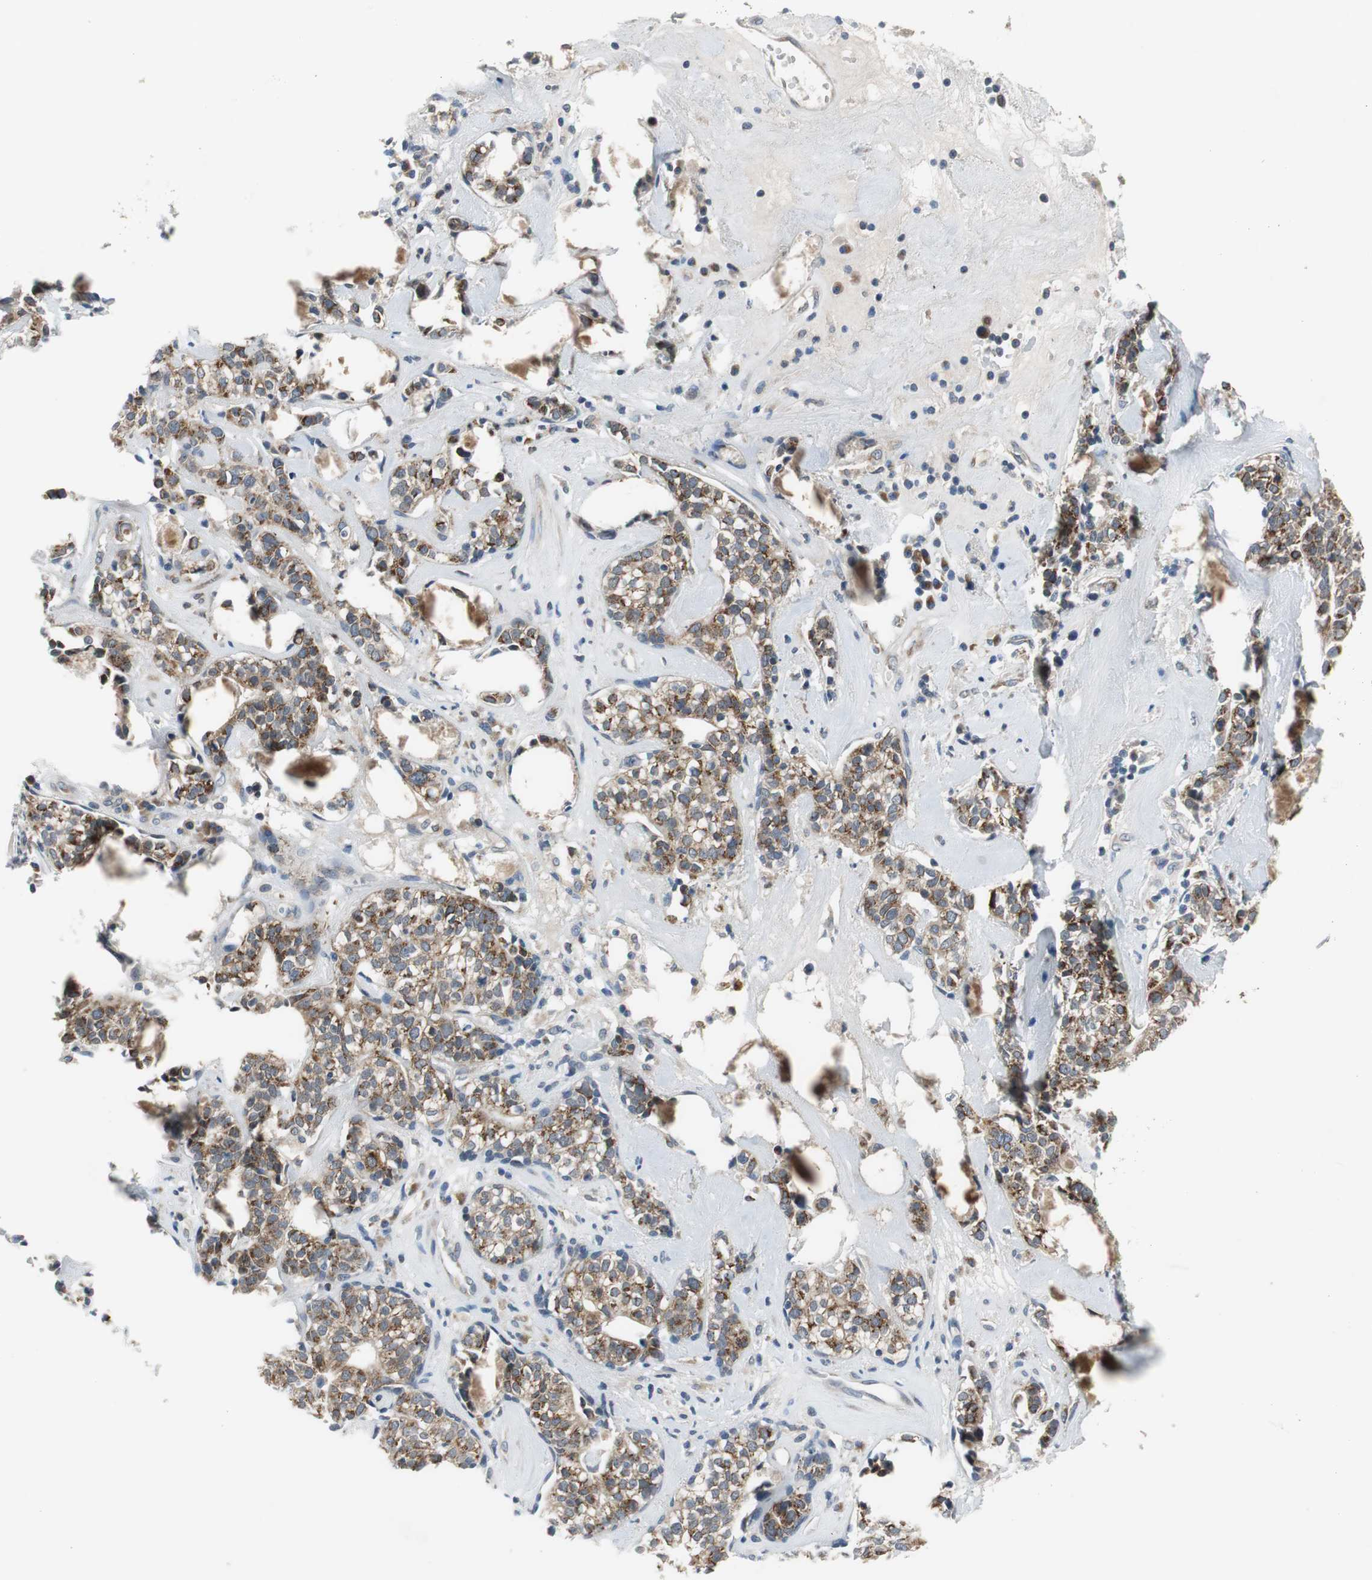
{"staining": {"intensity": "strong", "quantity": ">75%", "location": "cytoplasmic/membranous"}, "tissue": "head and neck cancer", "cell_type": "Tumor cells", "image_type": "cancer", "snomed": [{"axis": "morphology", "description": "Adenocarcinoma, NOS"}, {"axis": "topography", "description": "Salivary gland"}, {"axis": "topography", "description": "Head-Neck"}], "caption": "A histopathology image of human head and neck cancer (adenocarcinoma) stained for a protein demonstrates strong cytoplasmic/membranous brown staining in tumor cells.", "gene": "PLAA", "patient": {"sex": "female", "age": 65}}